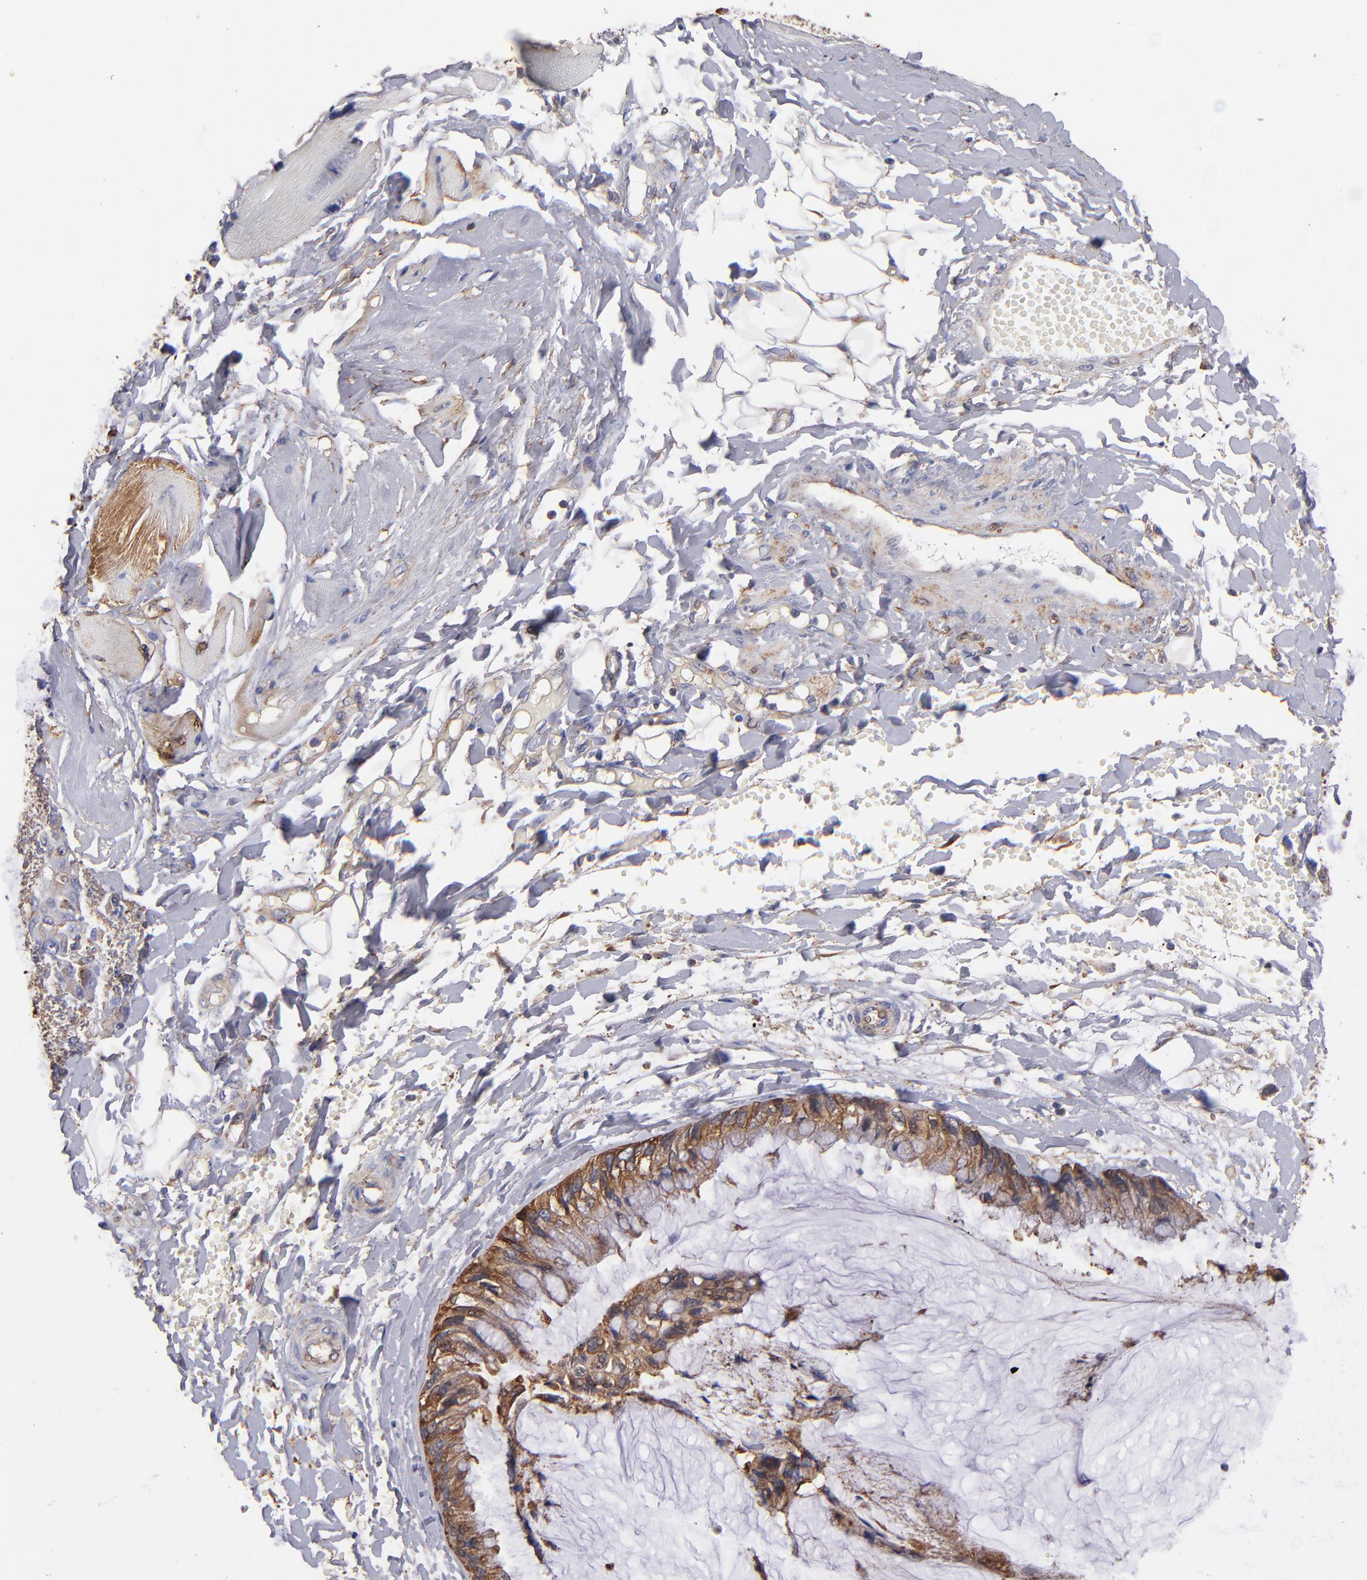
{"staining": {"intensity": "moderate", "quantity": ">75%", "location": "cytoplasmic/membranous"}, "tissue": "ovarian cancer", "cell_type": "Tumor cells", "image_type": "cancer", "snomed": [{"axis": "morphology", "description": "Cystadenocarcinoma, mucinous, NOS"}, {"axis": "topography", "description": "Ovary"}], "caption": "A micrograph of ovarian cancer stained for a protein reveals moderate cytoplasmic/membranous brown staining in tumor cells.", "gene": "MVP", "patient": {"sex": "female", "age": 39}}